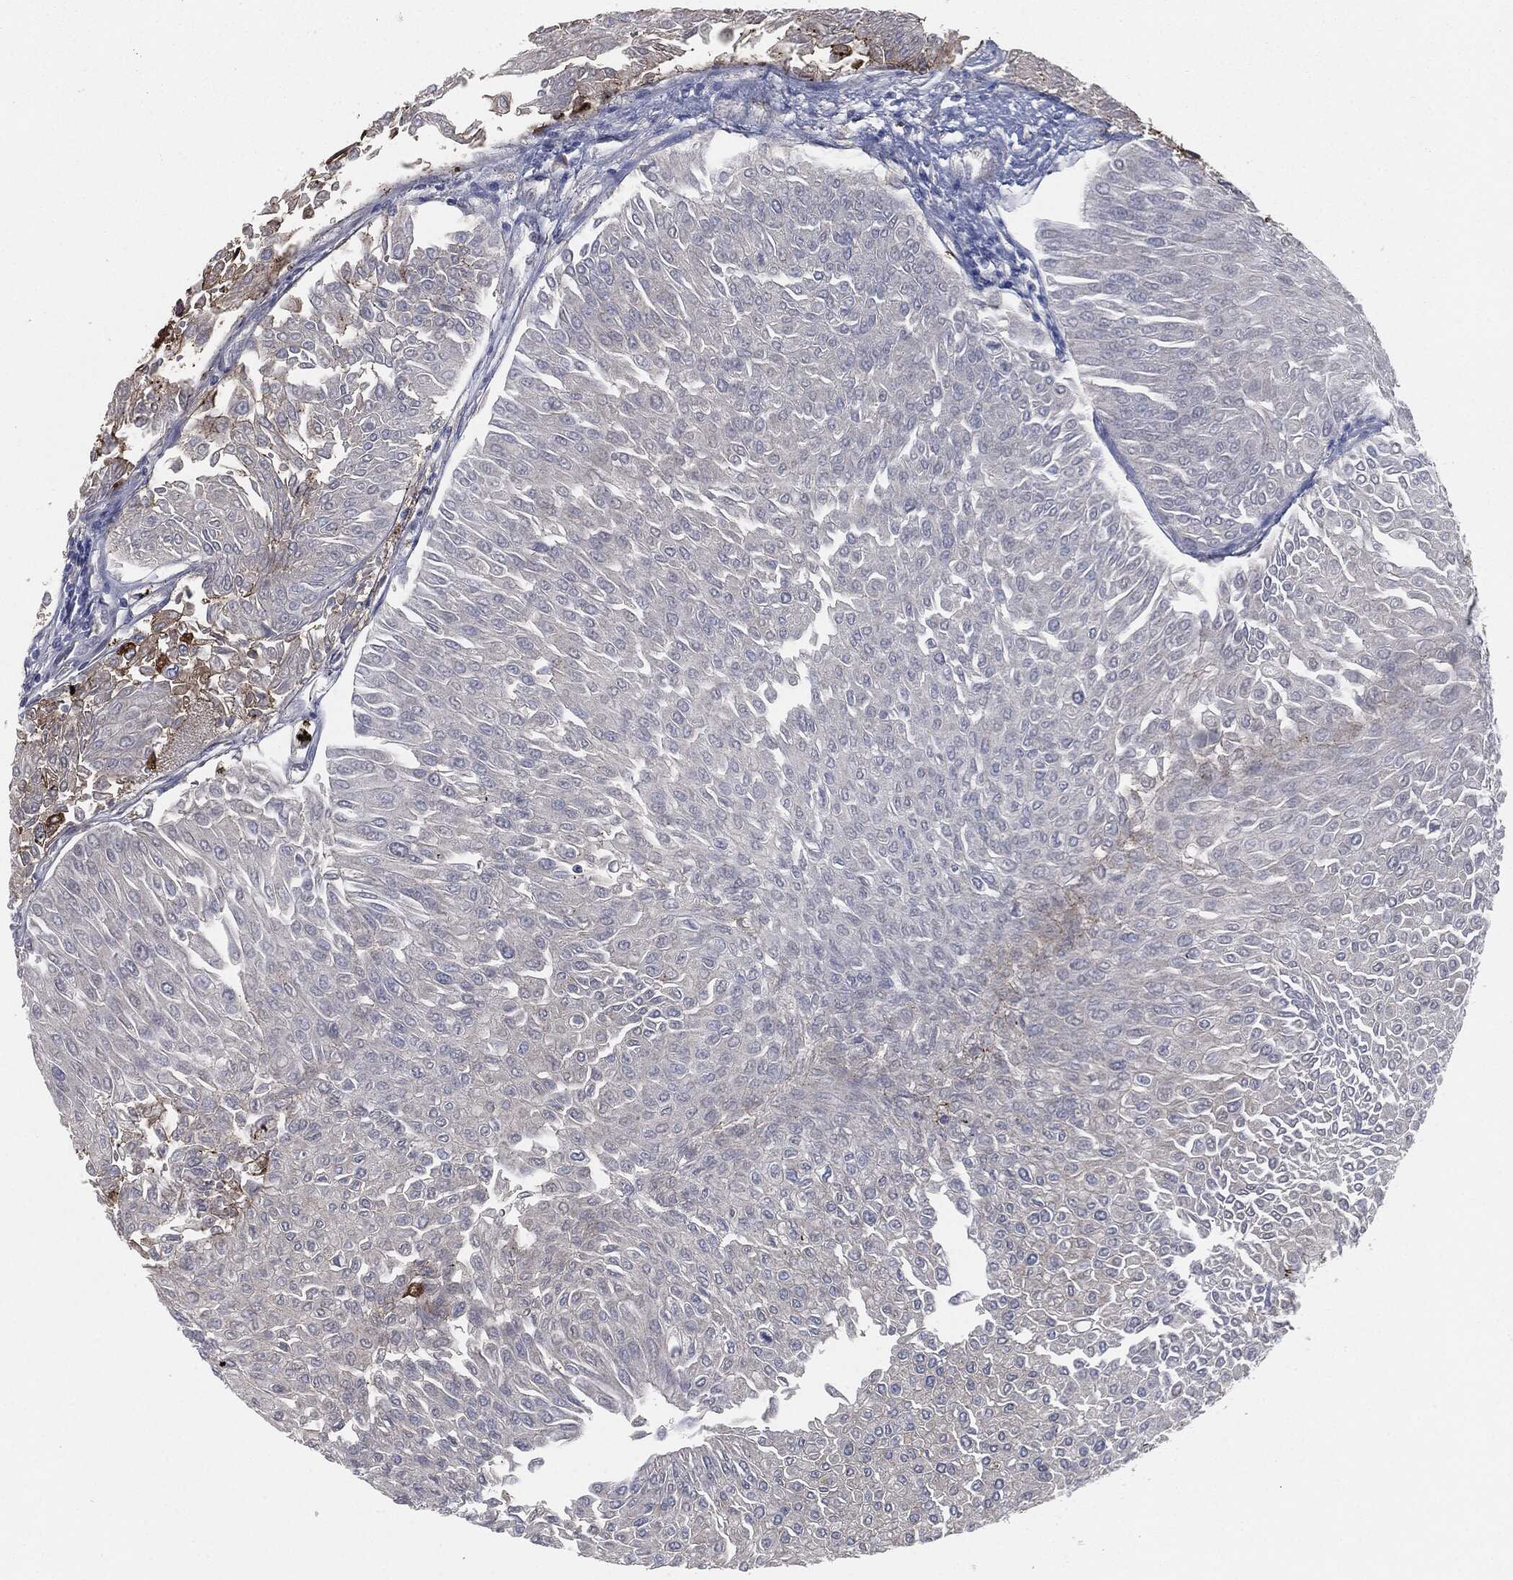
{"staining": {"intensity": "moderate", "quantity": "<25%", "location": "cytoplasmic/membranous"}, "tissue": "urothelial cancer", "cell_type": "Tumor cells", "image_type": "cancer", "snomed": [{"axis": "morphology", "description": "Urothelial carcinoma, Low grade"}, {"axis": "topography", "description": "Urinary bladder"}], "caption": "Protein analysis of urothelial carcinoma (low-grade) tissue reveals moderate cytoplasmic/membranous positivity in approximately <25% of tumor cells.", "gene": "APOB", "patient": {"sex": "male", "age": 67}}